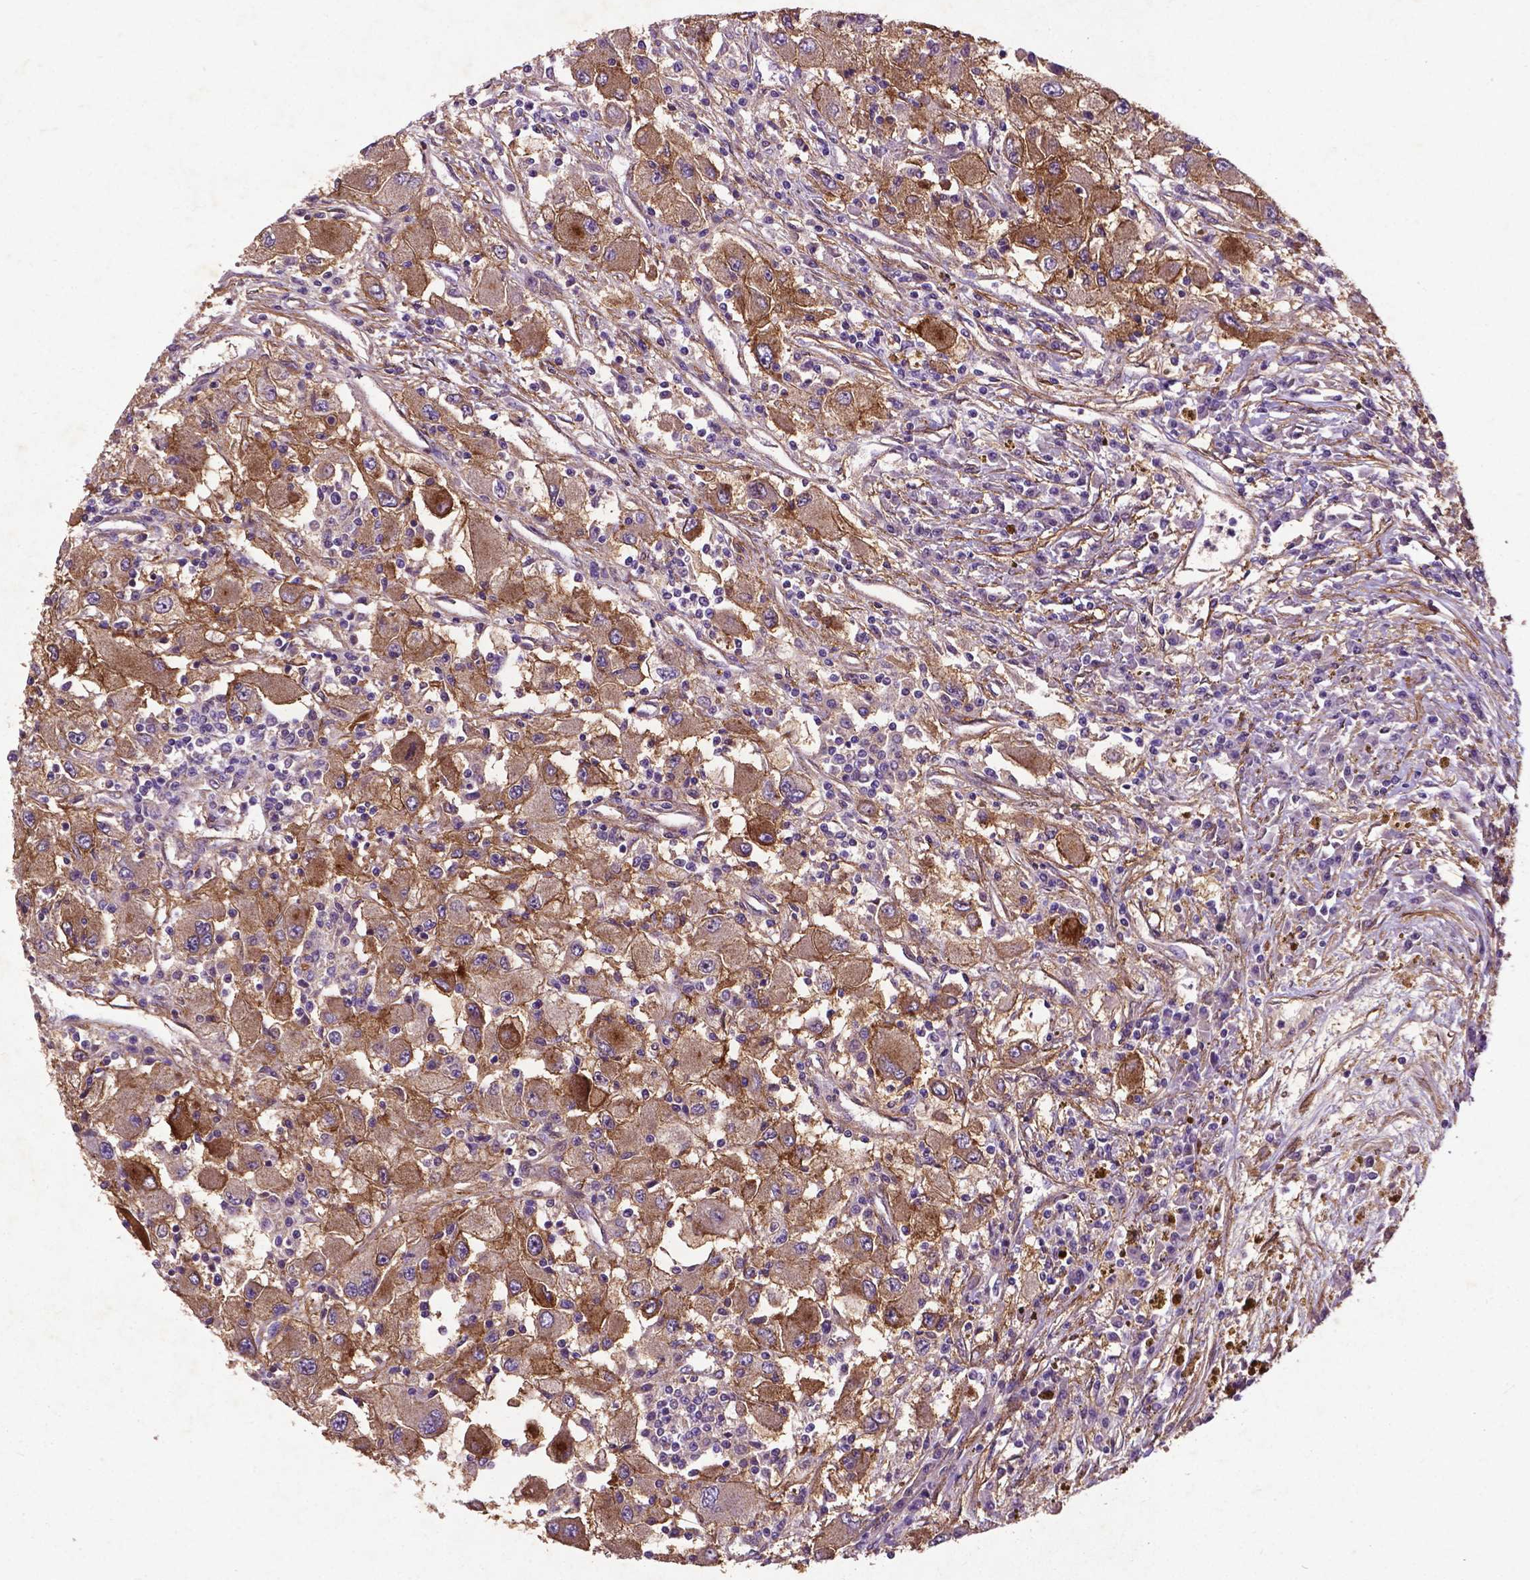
{"staining": {"intensity": "moderate", "quantity": ">75%", "location": "cytoplasmic/membranous"}, "tissue": "renal cancer", "cell_type": "Tumor cells", "image_type": "cancer", "snomed": [{"axis": "morphology", "description": "Adenocarcinoma, NOS"}, {"axis": "topography", "description": "Kidney"}], "caption": "Approximately >75% of tumor cells in human adenocarcinoma (renal) demonstrate moderate cytoplasmic/membranous protein positivity as visualized by brown immunohistochemical staining.", "gene": "RRAS", "patient": {"sex": "female", "age": 67}}